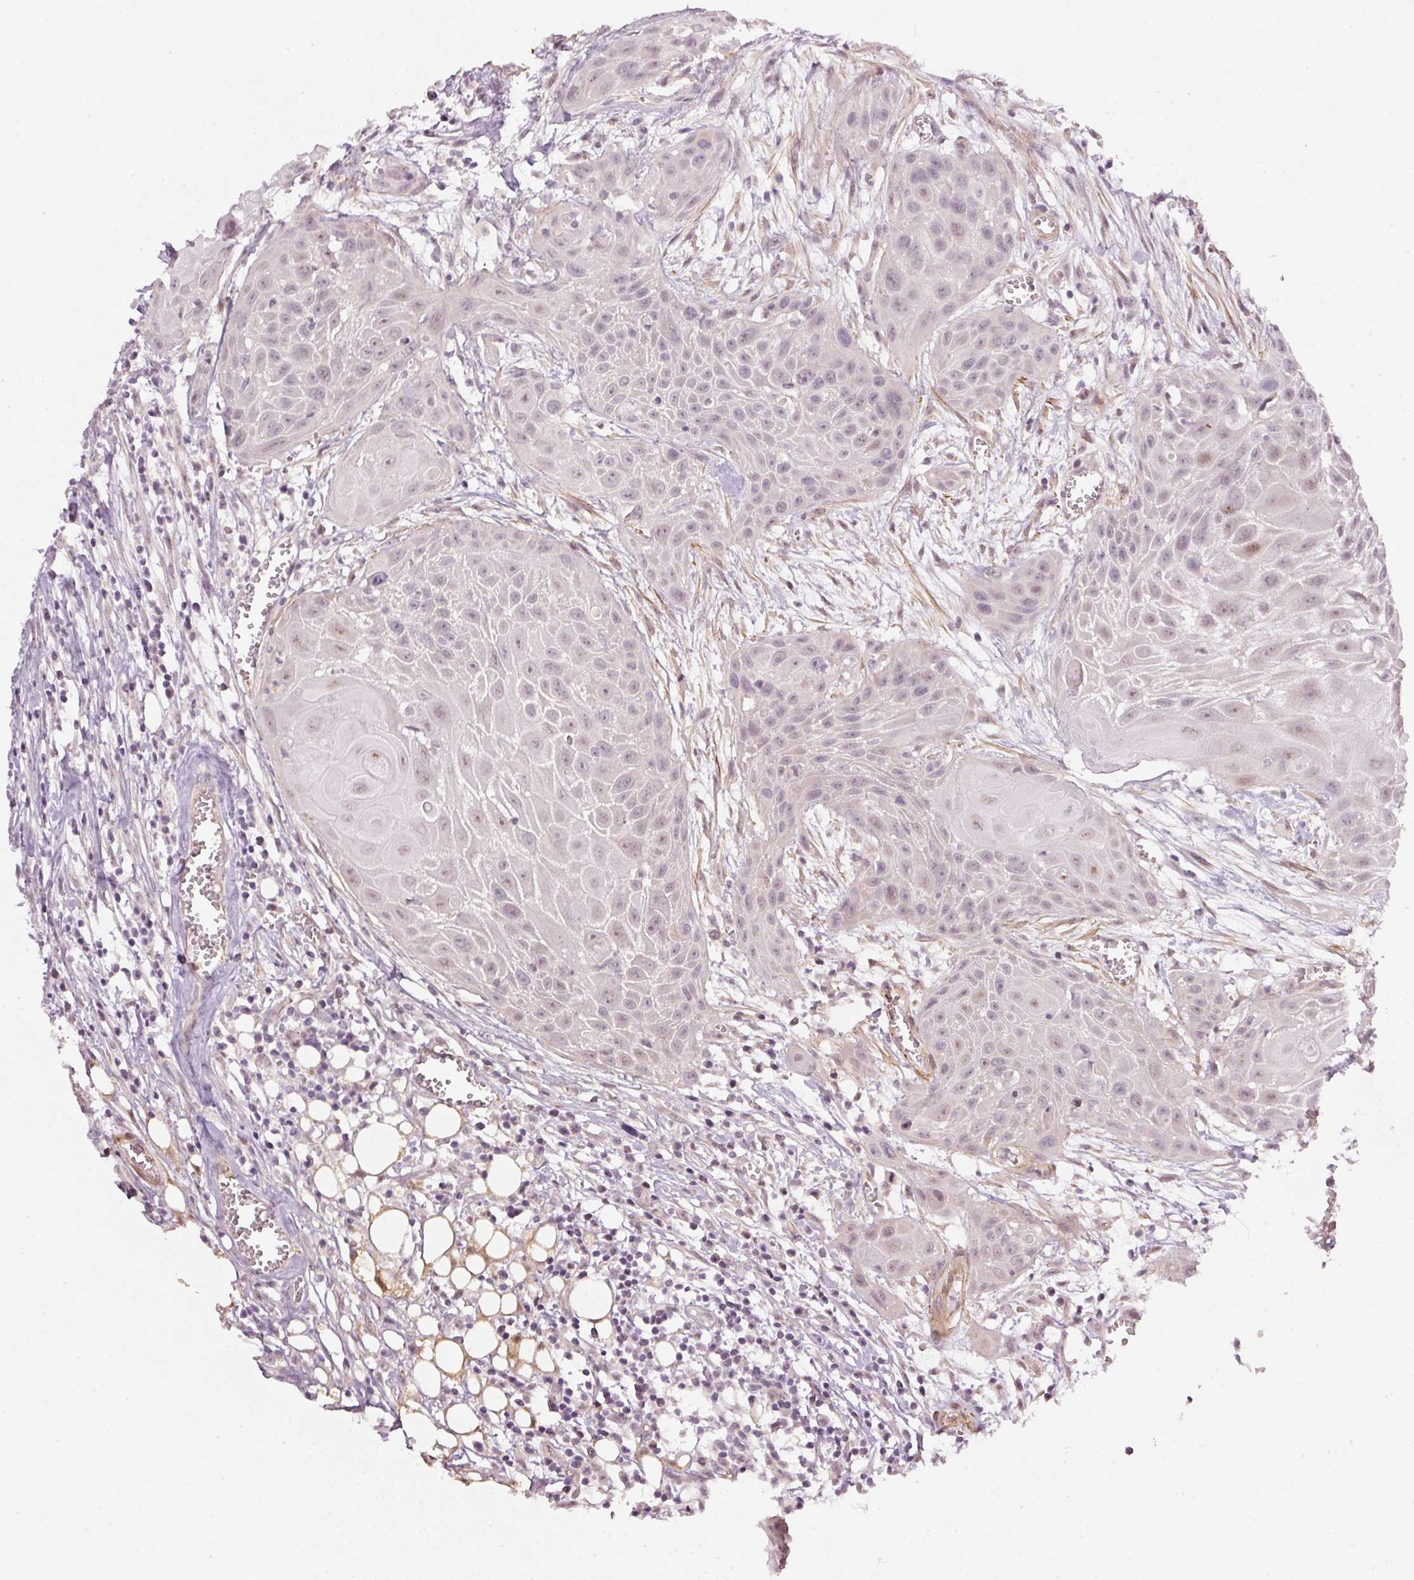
{"staining": {"intensity": "negative", "quantity": "none", "location": "none"}, "tissue": "head and neck cancer", "cell_type": "Tumor cells", "image_type": "cancer", "snomed": [{"axis": "morphology", "description": "Squamous cell carcinoma, NOS"}, {"axis": "topography", "description": "Lymph node"}, {"axis": "topography", "description": "Salivary gland"}, {"axis": "topography", "description": "Head-Neck"}], "caption": "Tumor cells show no significant protein positivity in head and neck cancer. (Brightfield microscopy of DAB immunohistochemistry (IHC) at high magnification).", "gene": "TOGARAM1", "patient": {"sex": "female", "age": 74}}